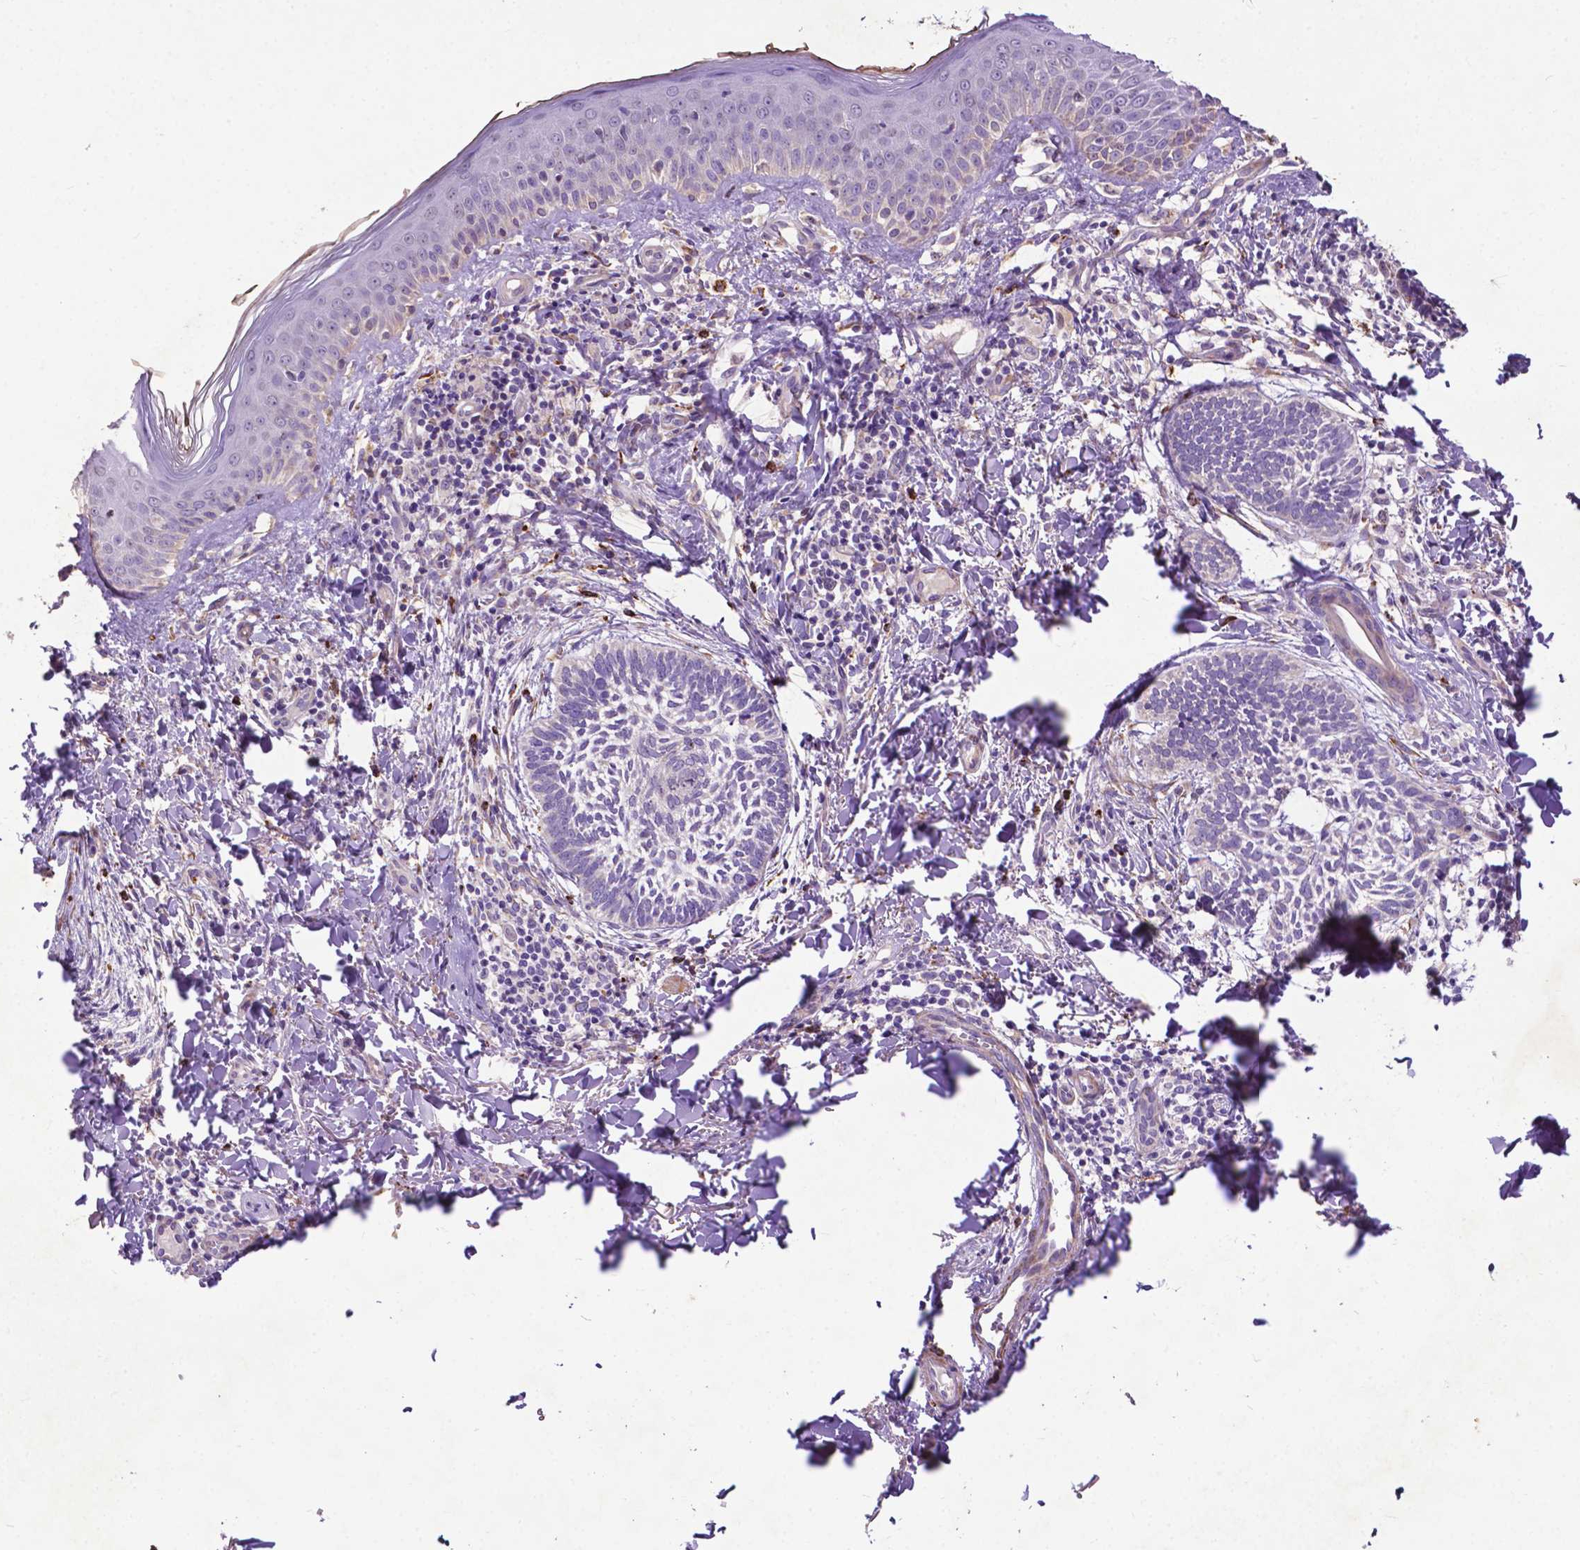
{"staining": {"intensity": "negative", "quantity": "none", "location": "none"}, "tissue": "skin cancer", "cell_type": "Tumor cells", "image_type": "cancer", "snomed": [{"axis": "morphology", "description": "Normal tissue, NOS"}, {"axis": "morphology", "description": "Basal cell carcinoma"}, {"axis": "topography", "description": "Skin"}], "caption": "Skin cancer (basal cell carcinoma) was stained to show a protein in brown. There is no significant staining in tumor cells.", "gene": "THEGL", "patient": {"sex": "male", "age": 46}}